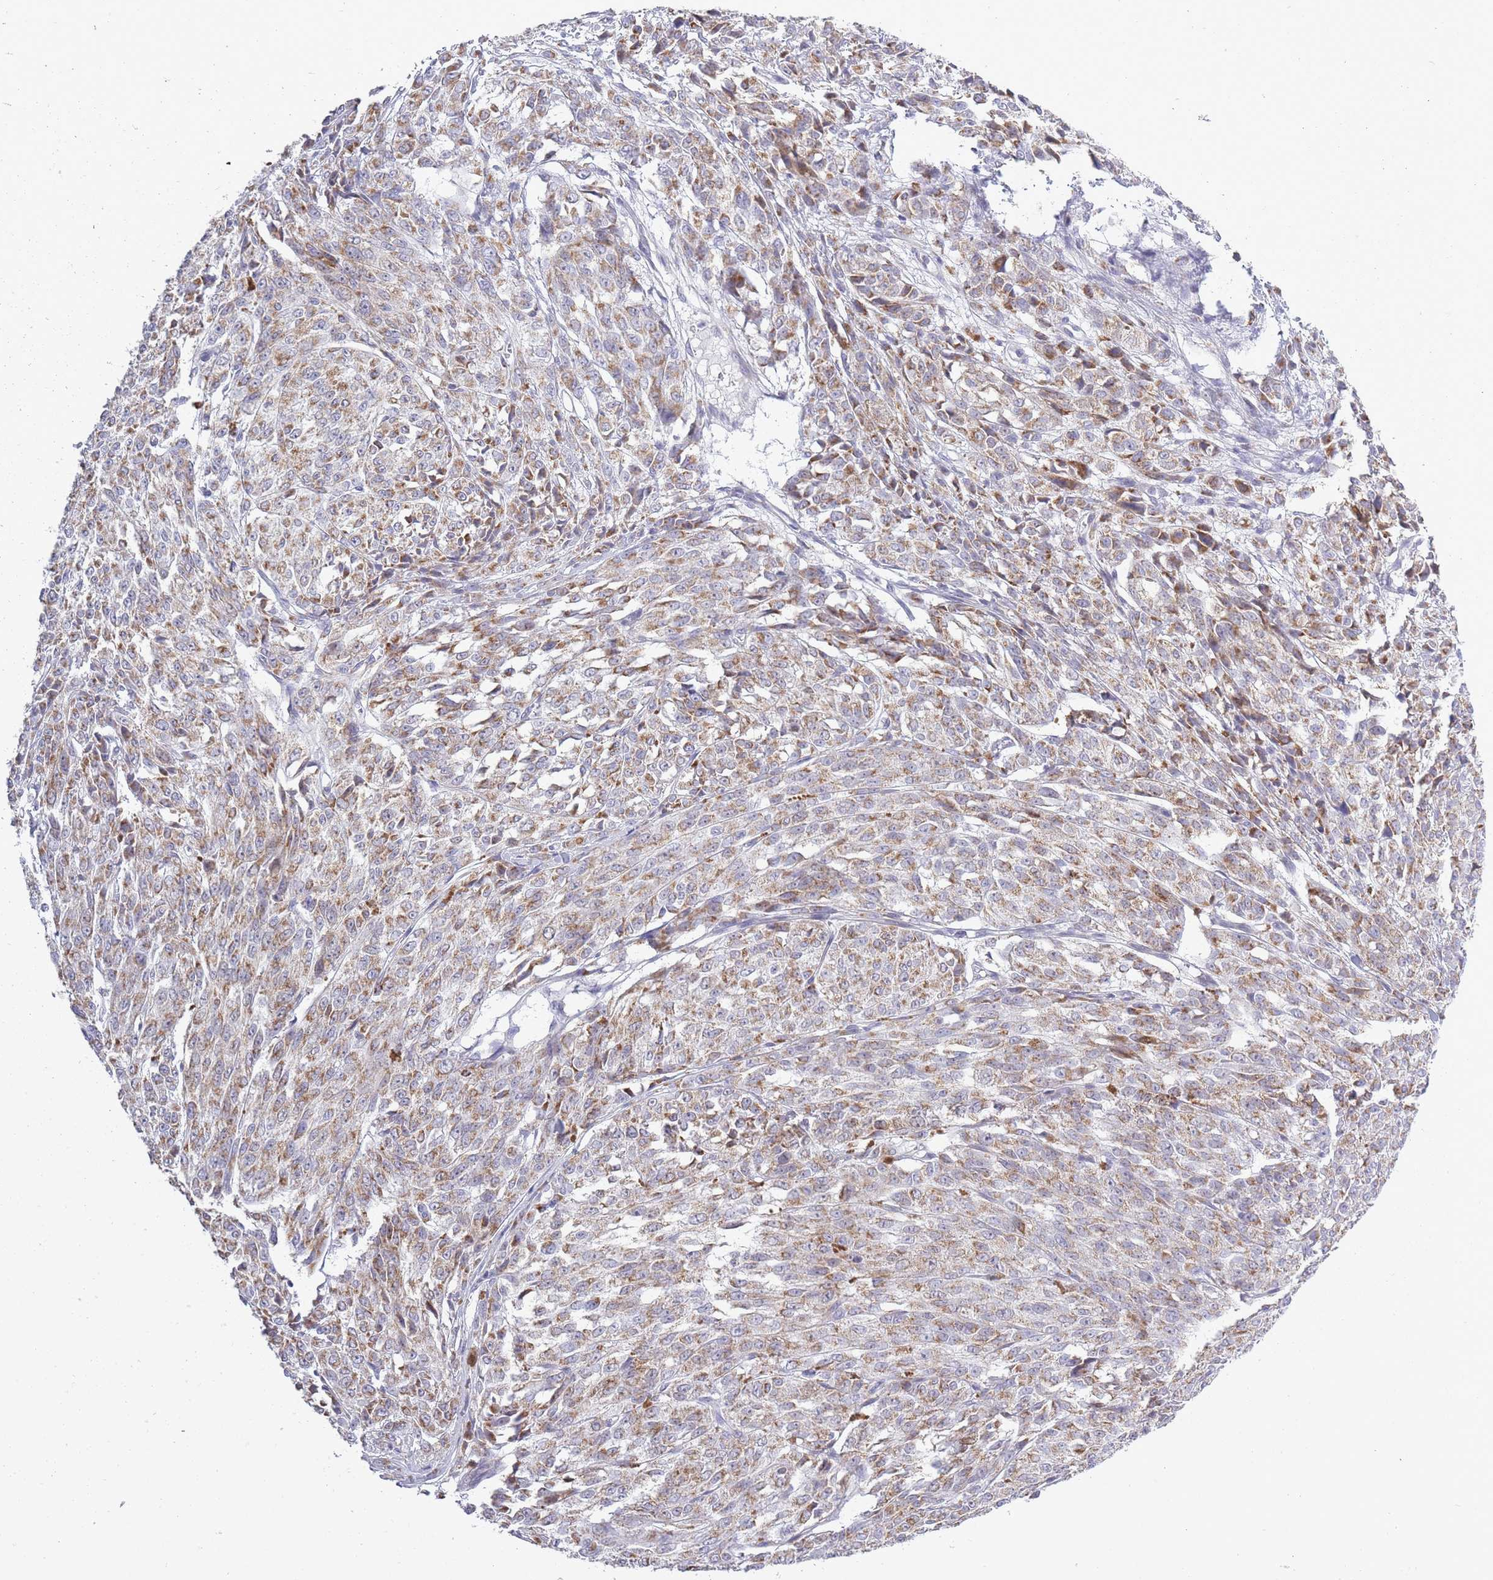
{"staining": {"intensity": "moderate", "quantity": ">75%", "location": "cytoplasmic/membranous"}, "tissue": "melanoma", "cell_type": "Tumor cells", "image_type": "cancer", "snomed": [{"axis": "morphology", "description": "Malignant melanoma, NOS"}, {"axis": "topography", "description": "Skin"}], "caption": "Moderate cytoplasmic/membranous positivity for a protein is present in approximately >75% of tumor cells of melanoma using IHC.", "gene": "ZBTB24", "patient": {"sex": "female", "age": 52}}